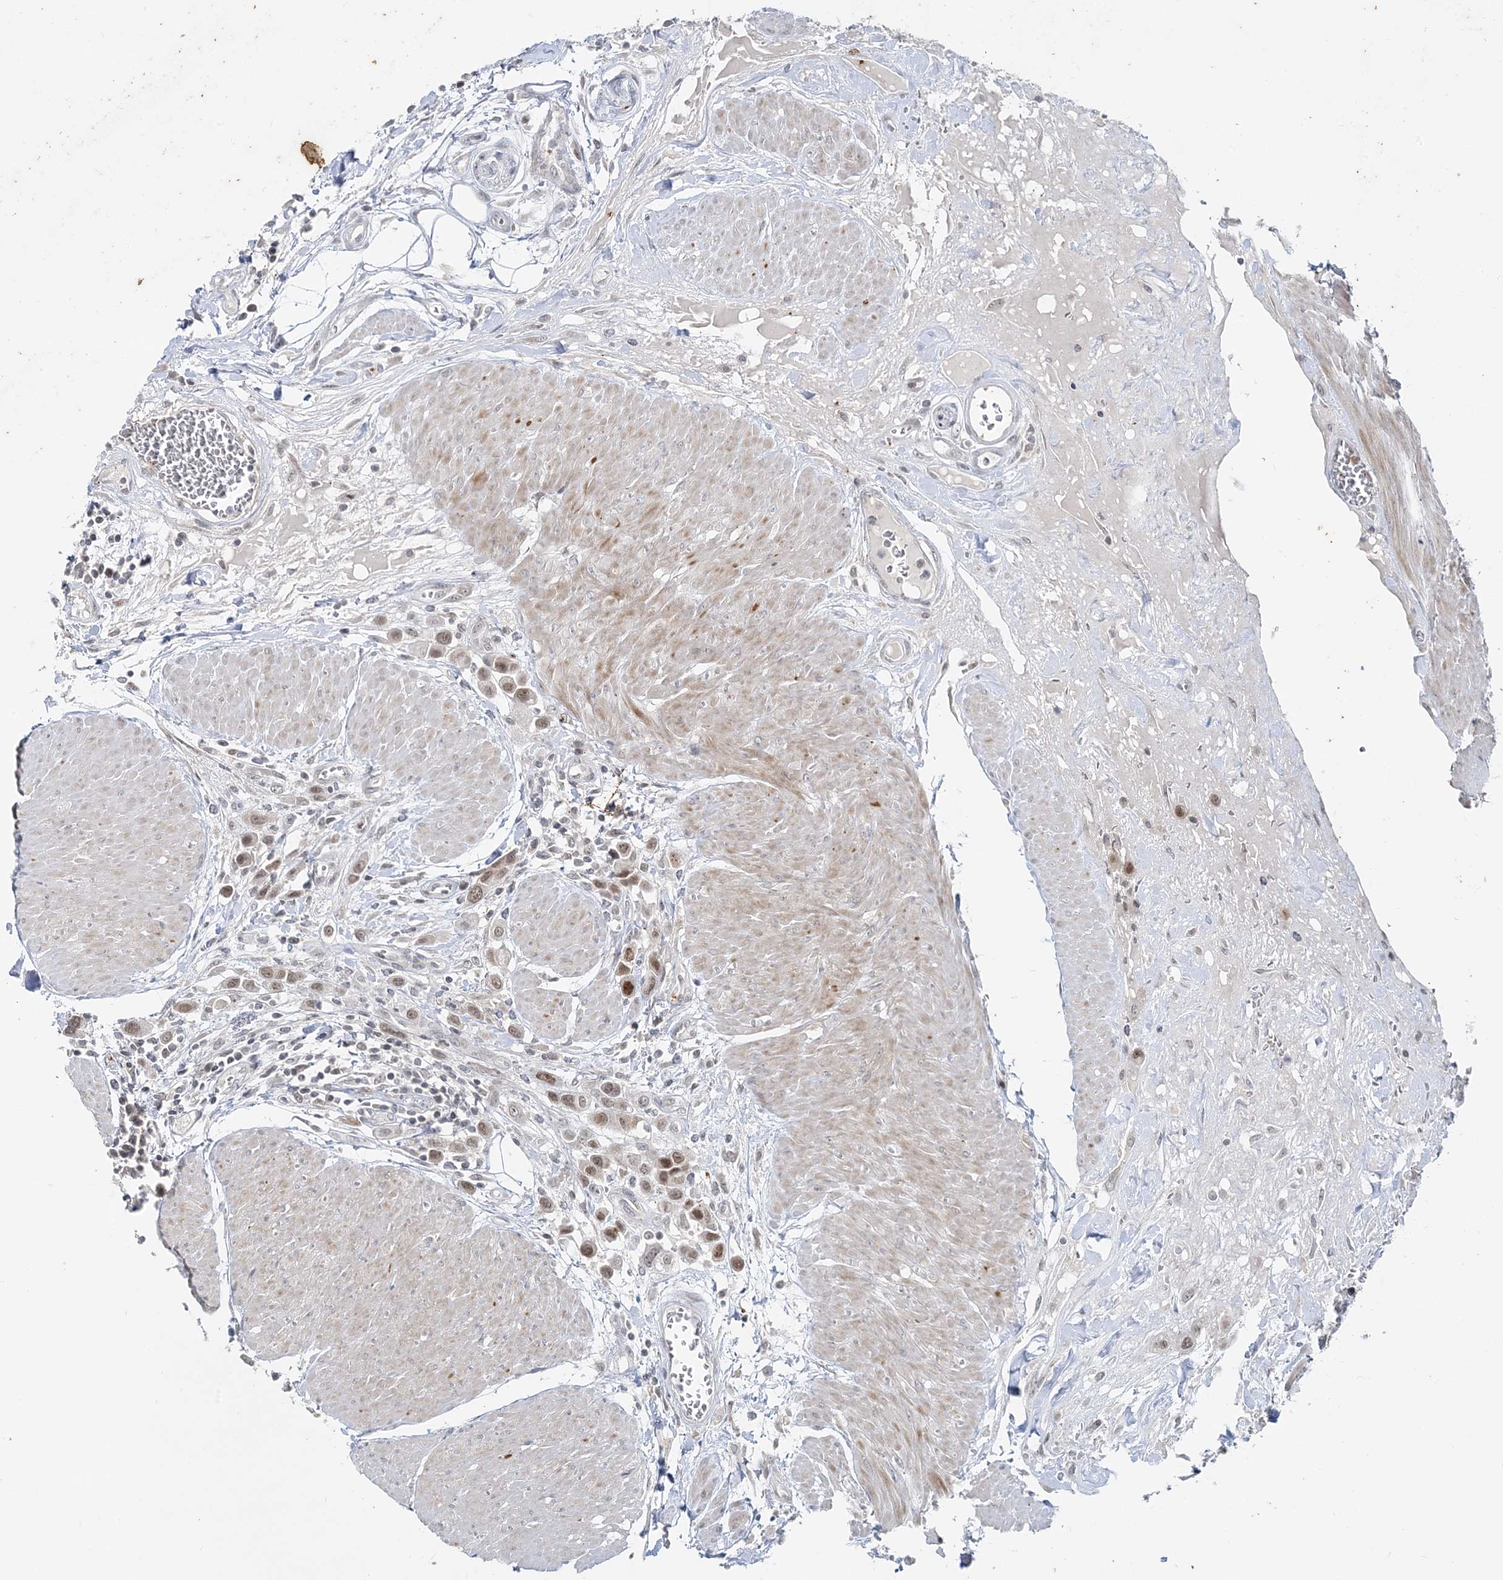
{"staining": {"intensity": "weak", "quantity": ">75%", "location": "nuclear"}, "tissue": "urothelial cancer", "cell_type": "Tumor cells", "image_type": "cancer", "snomed": [{"axis": "morphology", "description": "Urothelial carcinoma, High grade"}, {"axis": "topography", "description": "Urinary bladder"}], "caption": "Urothelial carcinoma (high-grade) stained for a protein displays weak nuclear positivity in tumor cells.", "gene": "LEXM", "patient": {"sex": "male", "age": 50}}